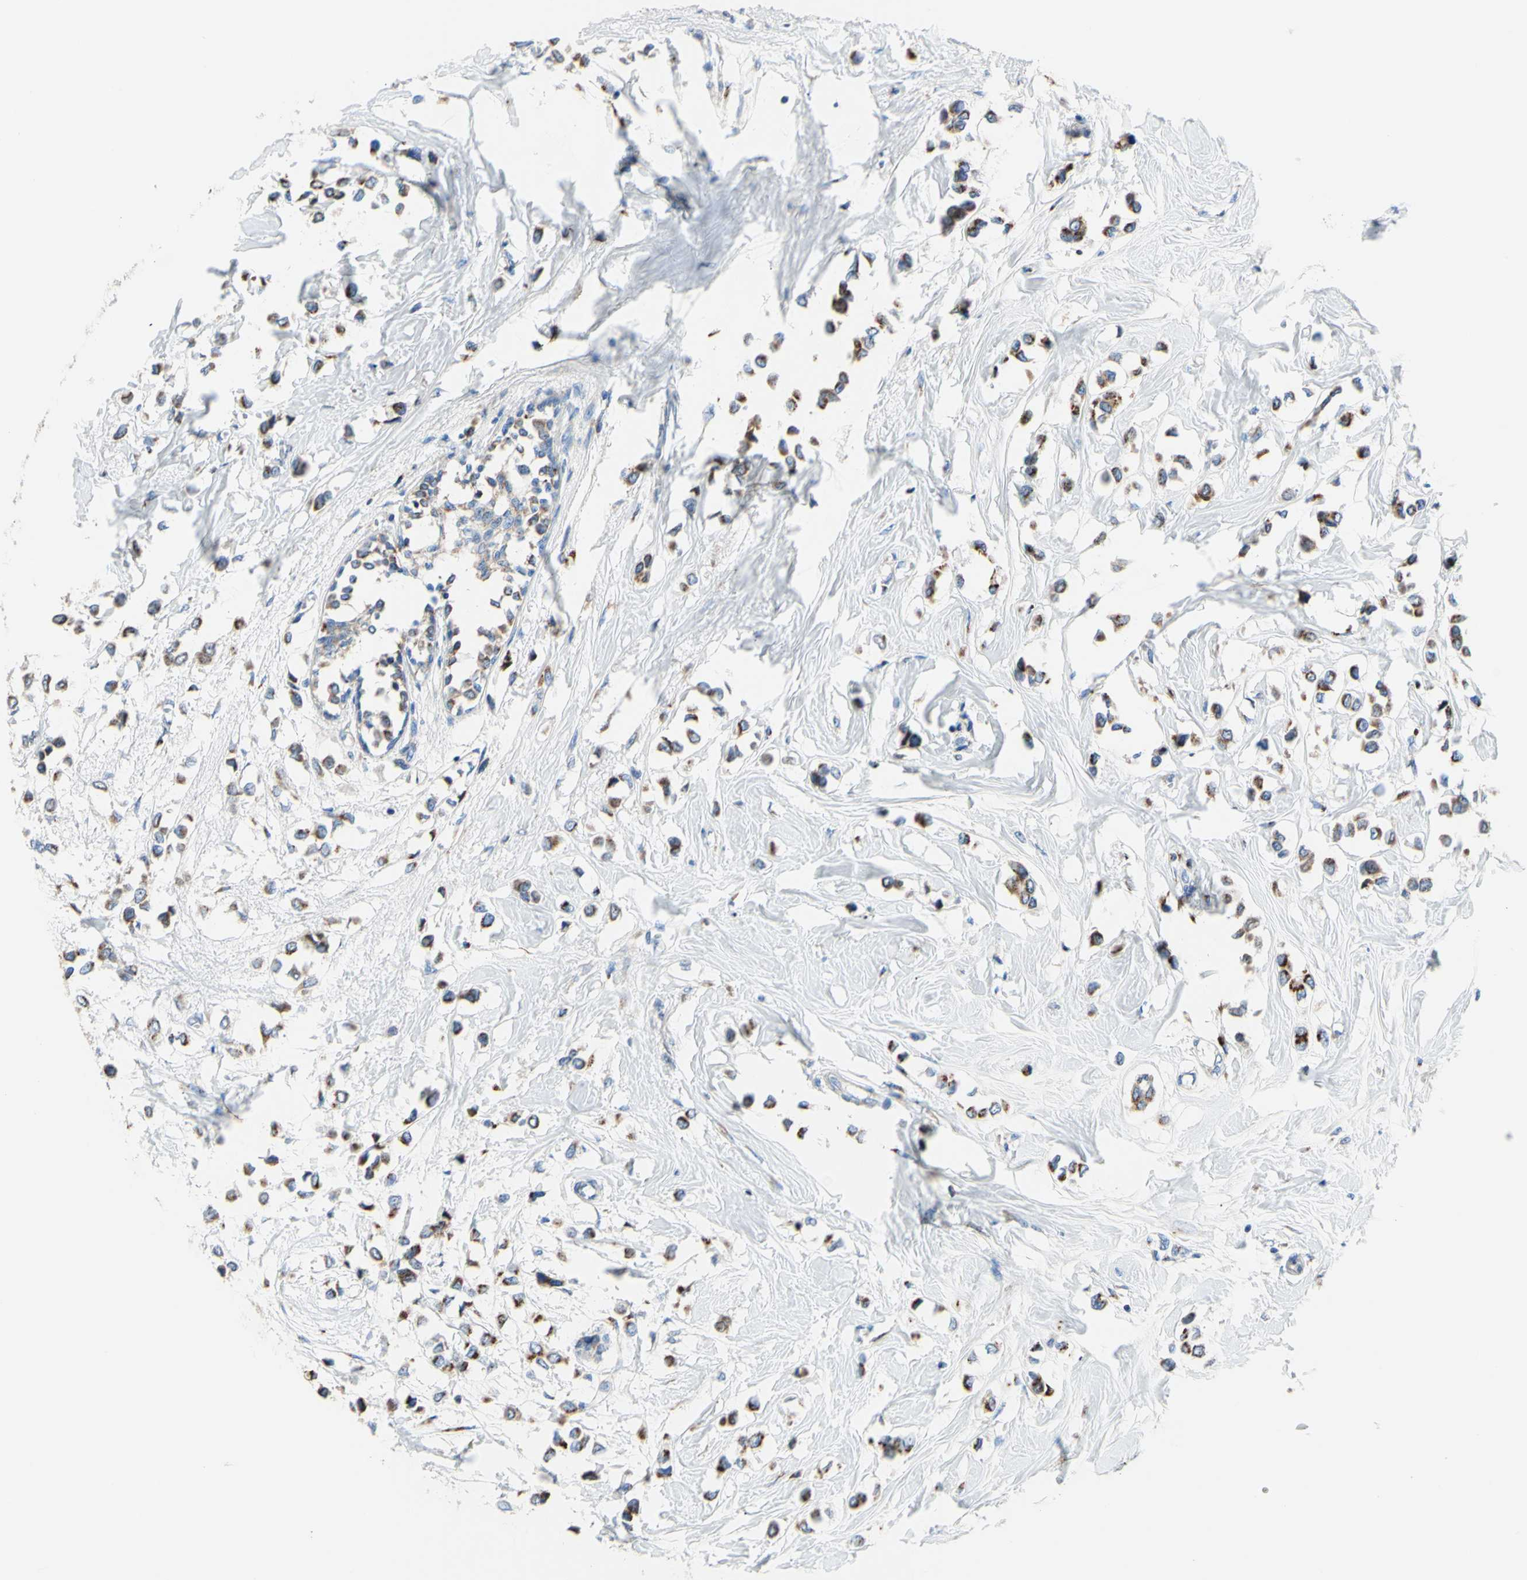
{"staining": {"intensity": "moderate", "quantity": ">75%", "location": "cytoplasmic/membranous"}, "tissue": "breast cancer", "cell_type": "Tumor cells", "image_type": "cancer", "snomed": [{"axis": "morphology", "description": "Lobular carcinoma"}, {"axis": "topography", "description": "Breast"}], "caption": "Breast cancer (lobular carcinoma) tissue displays moderate cytoplasmic/membranous staining in about >75% of tumor cells, visualized by immunohistochemistry.", "gene": "GALNT2", "patient": {"sex": "female", "age": 51}}